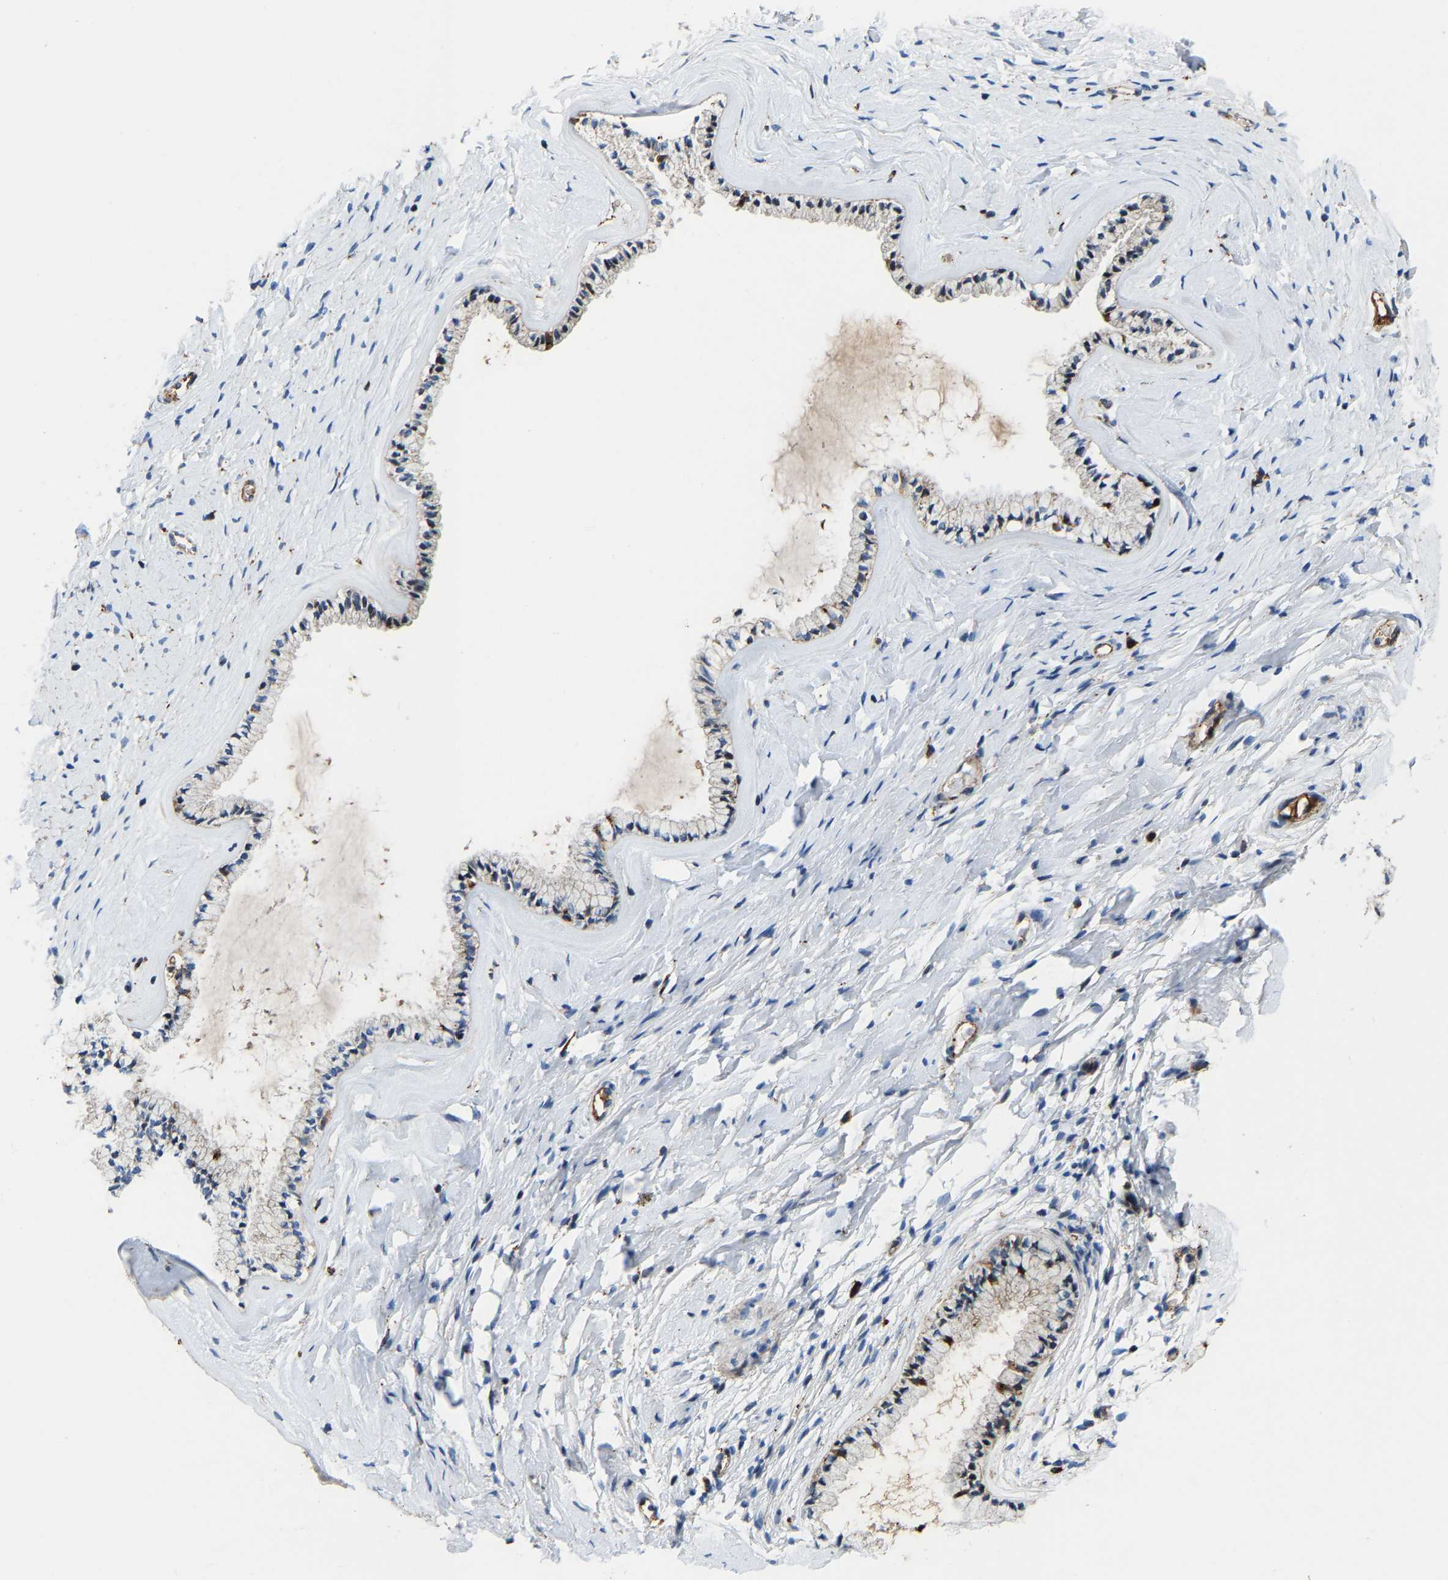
{"staining": {"intensity": "weak", "quantity": "<25%", "location": "cytoplasmic/membranous"}, "tissue": "cervix", "cell_type": "Glandular cells", "image_type": "normal", "snomed": [{"axis": "morphology", "description": "Normal tissue, NOS"}, {"axis": "topography", "description": "Cervix"}], "caption": "Immunohistochemistry (IHC) of unremarkable human cervix shows no staining in glandular cells. Brightfield microscopy of immunohistochemistry (IHC) stained with DAB (3,3'-diaminobenzidine) (brown) and hematoxylin (blue), captured at high magnification.", "gene": "DPP7", "patient": {"sex": "female", "age": 72}}